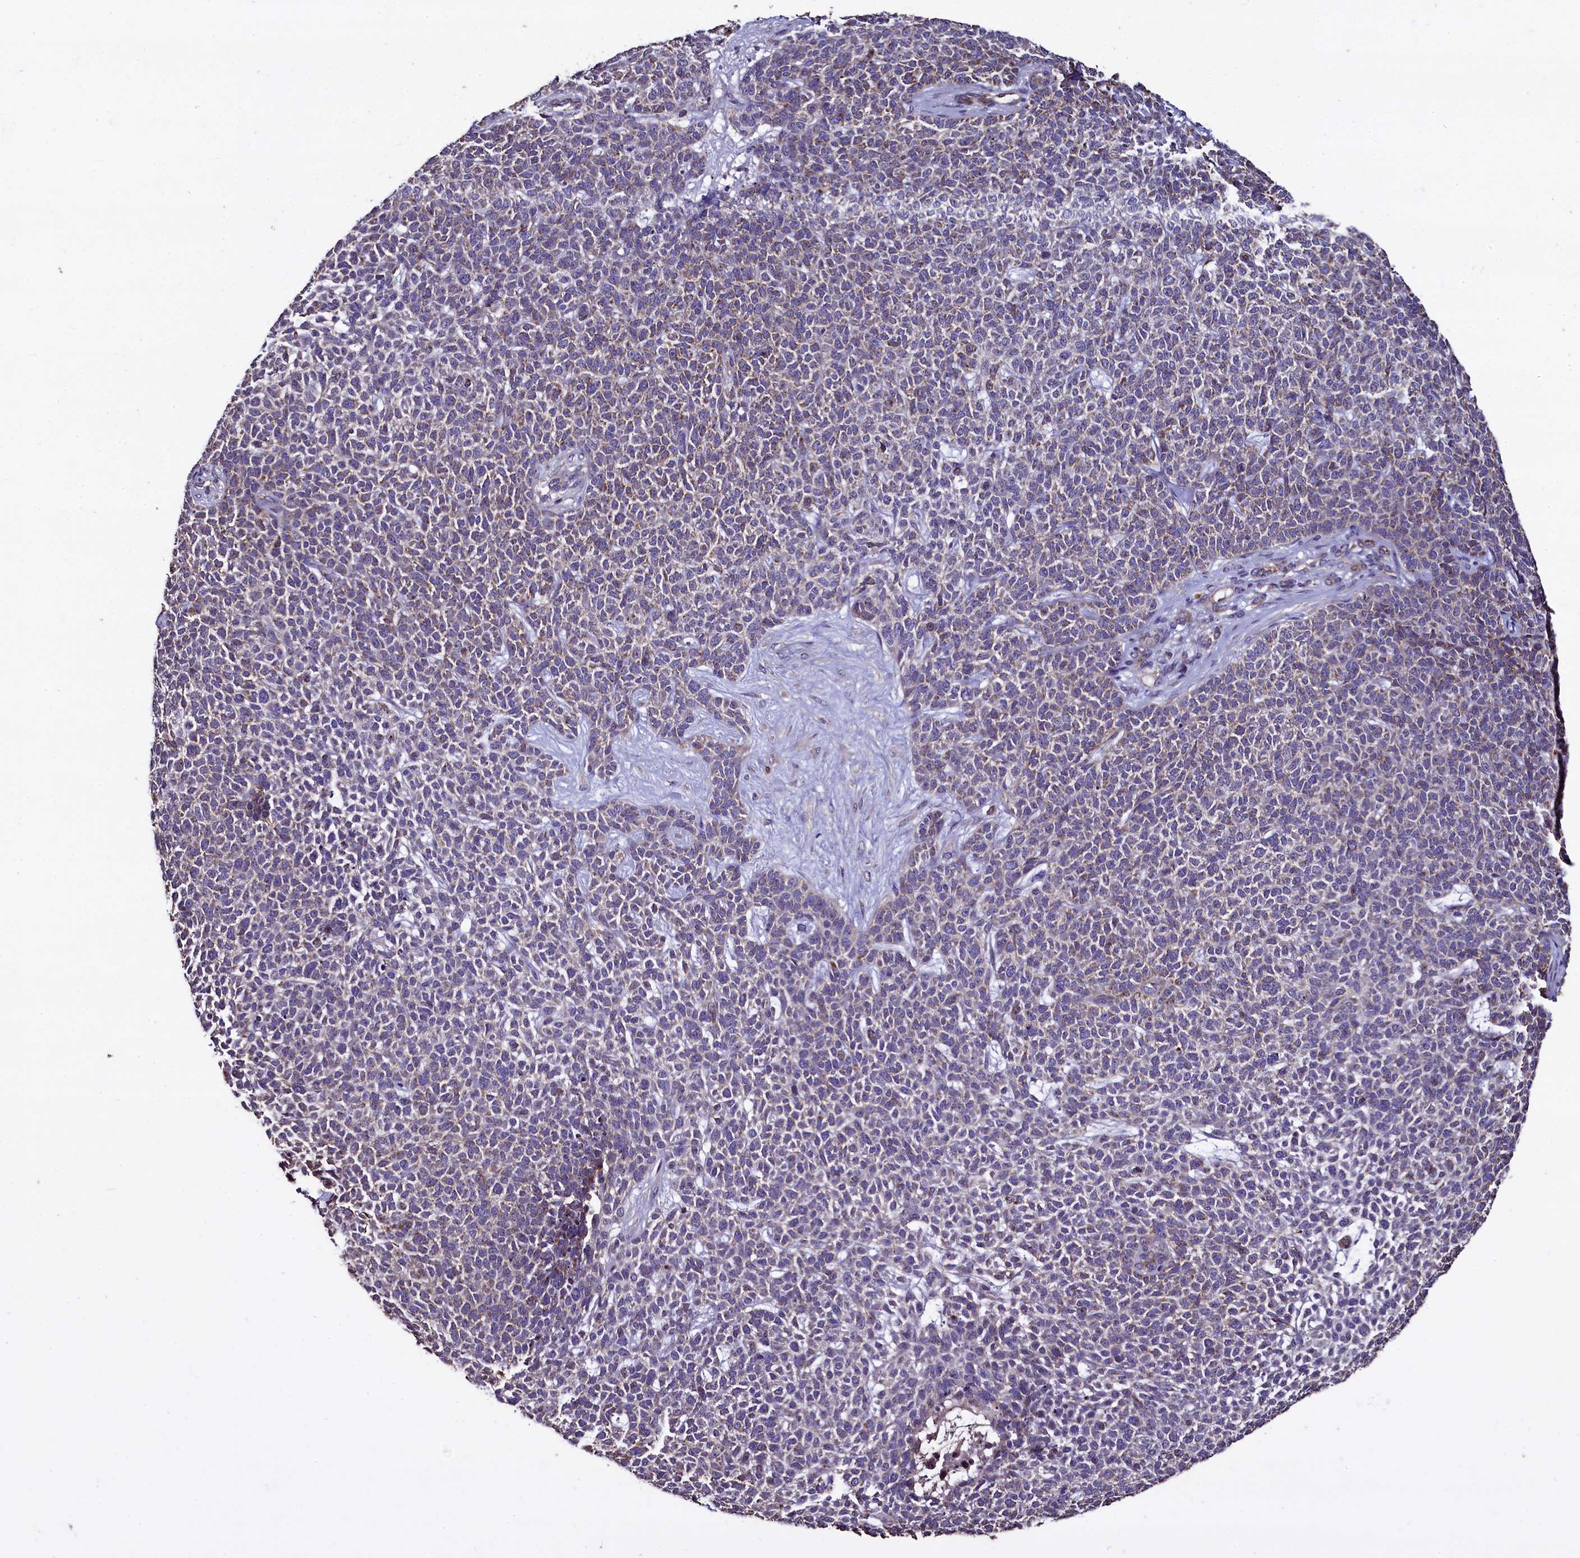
{"staining": {"intensity": "weak", "quantity": "<25%", "location": "cytoplasmic/membranous"}, "tissue": "skin cancer", "cell_type": "Tumor cells", "image_type": "cancer", "snomed": [{"axis": "morphology", "description": "Basal cell carcinoma"}, {"axis": "topography", "description": "Skin"}], "caption": "DAB immunohistochemical staining of skin basal cell carcinoma displays no significant expression in tumor cells.", "gene": "COQ9", "patient": {"sex": "female", "age": 84}}